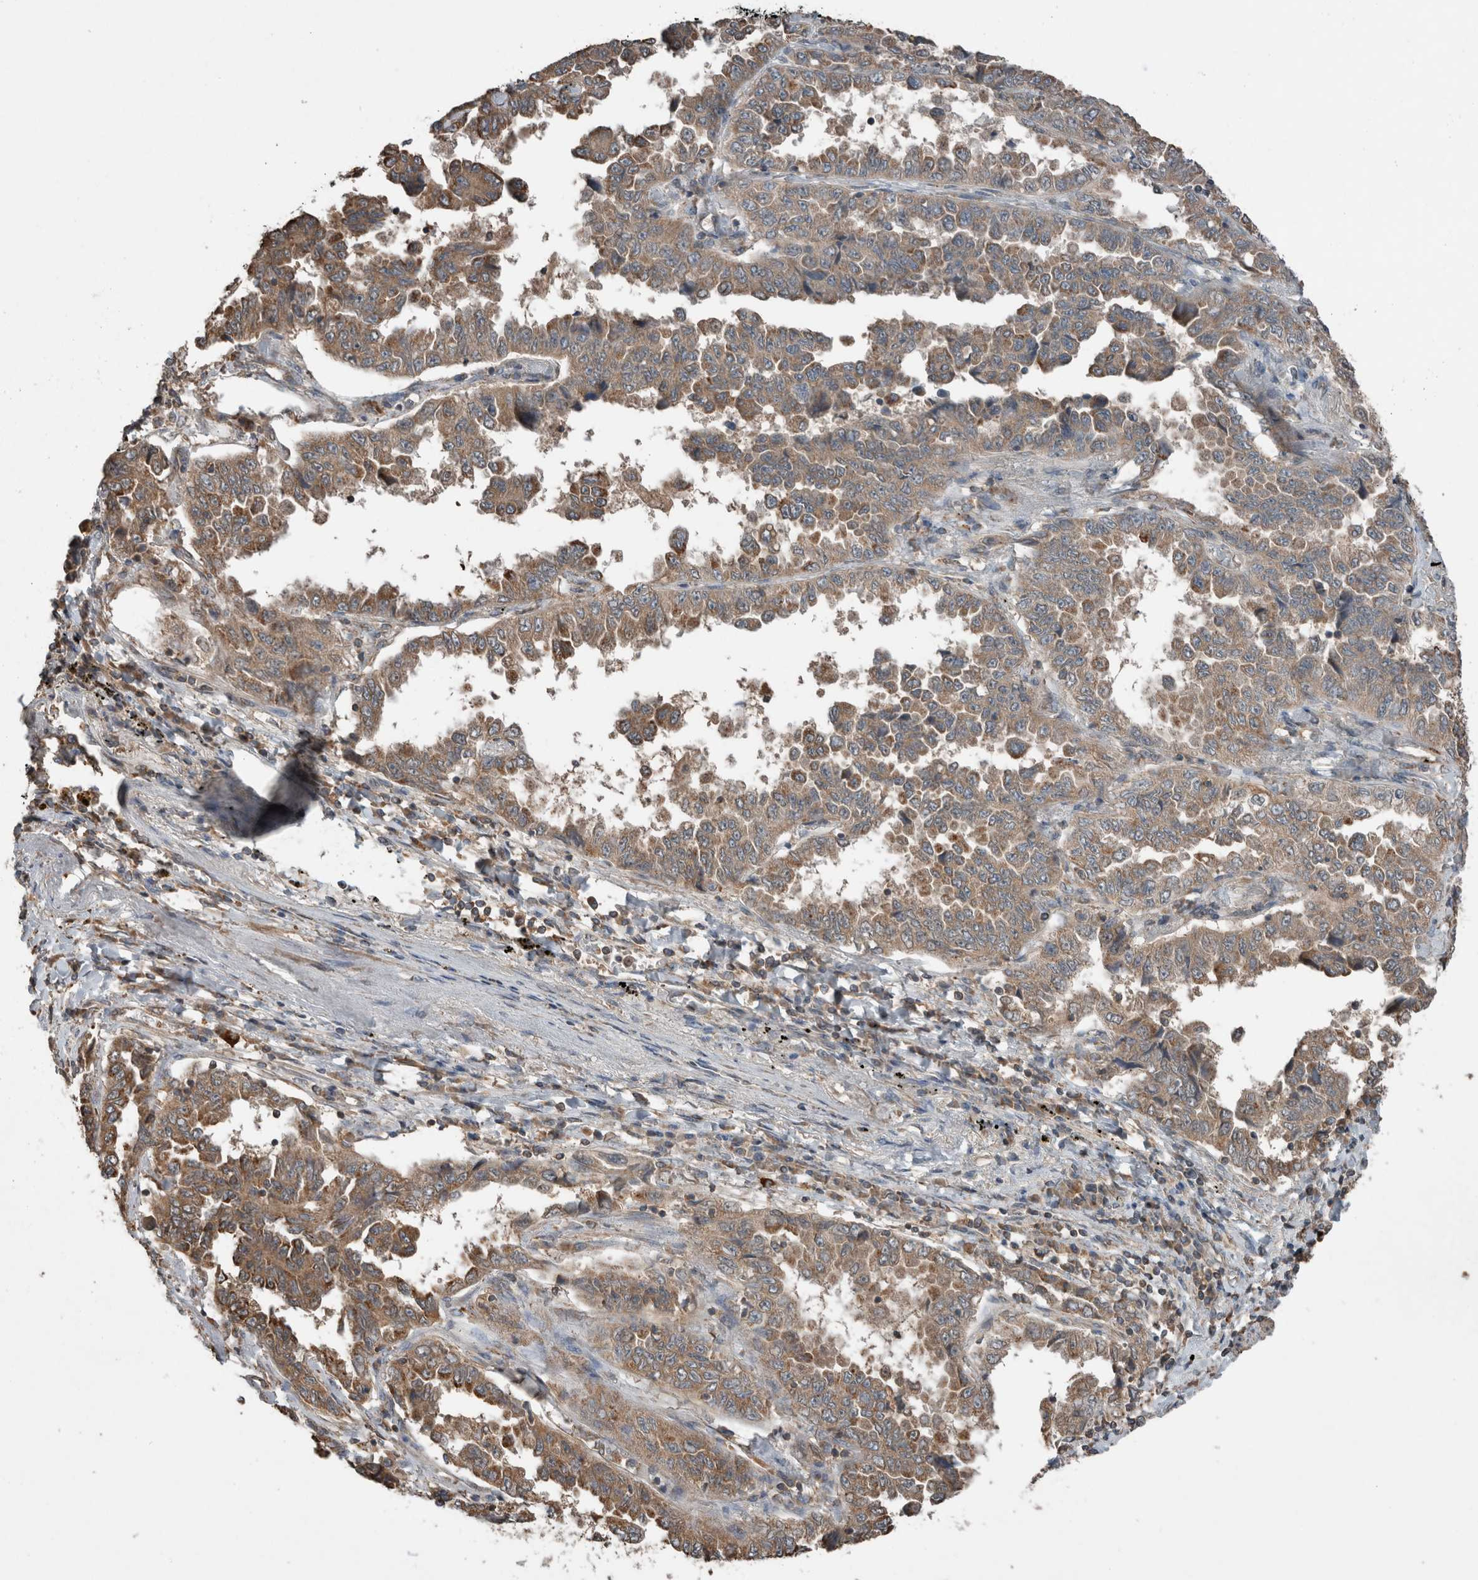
{"staining": {"intensity": "moderate", "quantity": ">75%", "location": "cytoplasmic/membranous"}, "tissue": "lung cancer", "cell_type": "Tumor cells", "image_type": "cancer", "snomed": [{"axis": "morphology", "description": "Adenocarcinoma, NOS"}, {"axis": "topography", "description": "Lung"}], "caption": "Moderate cytoplasmic/membranous protein staining is seen in about >75% of tumor cells in lung cancer (adenocarcinoma).", "gene": "KLK14", "patient": {"sex": "female", "age": 51}}